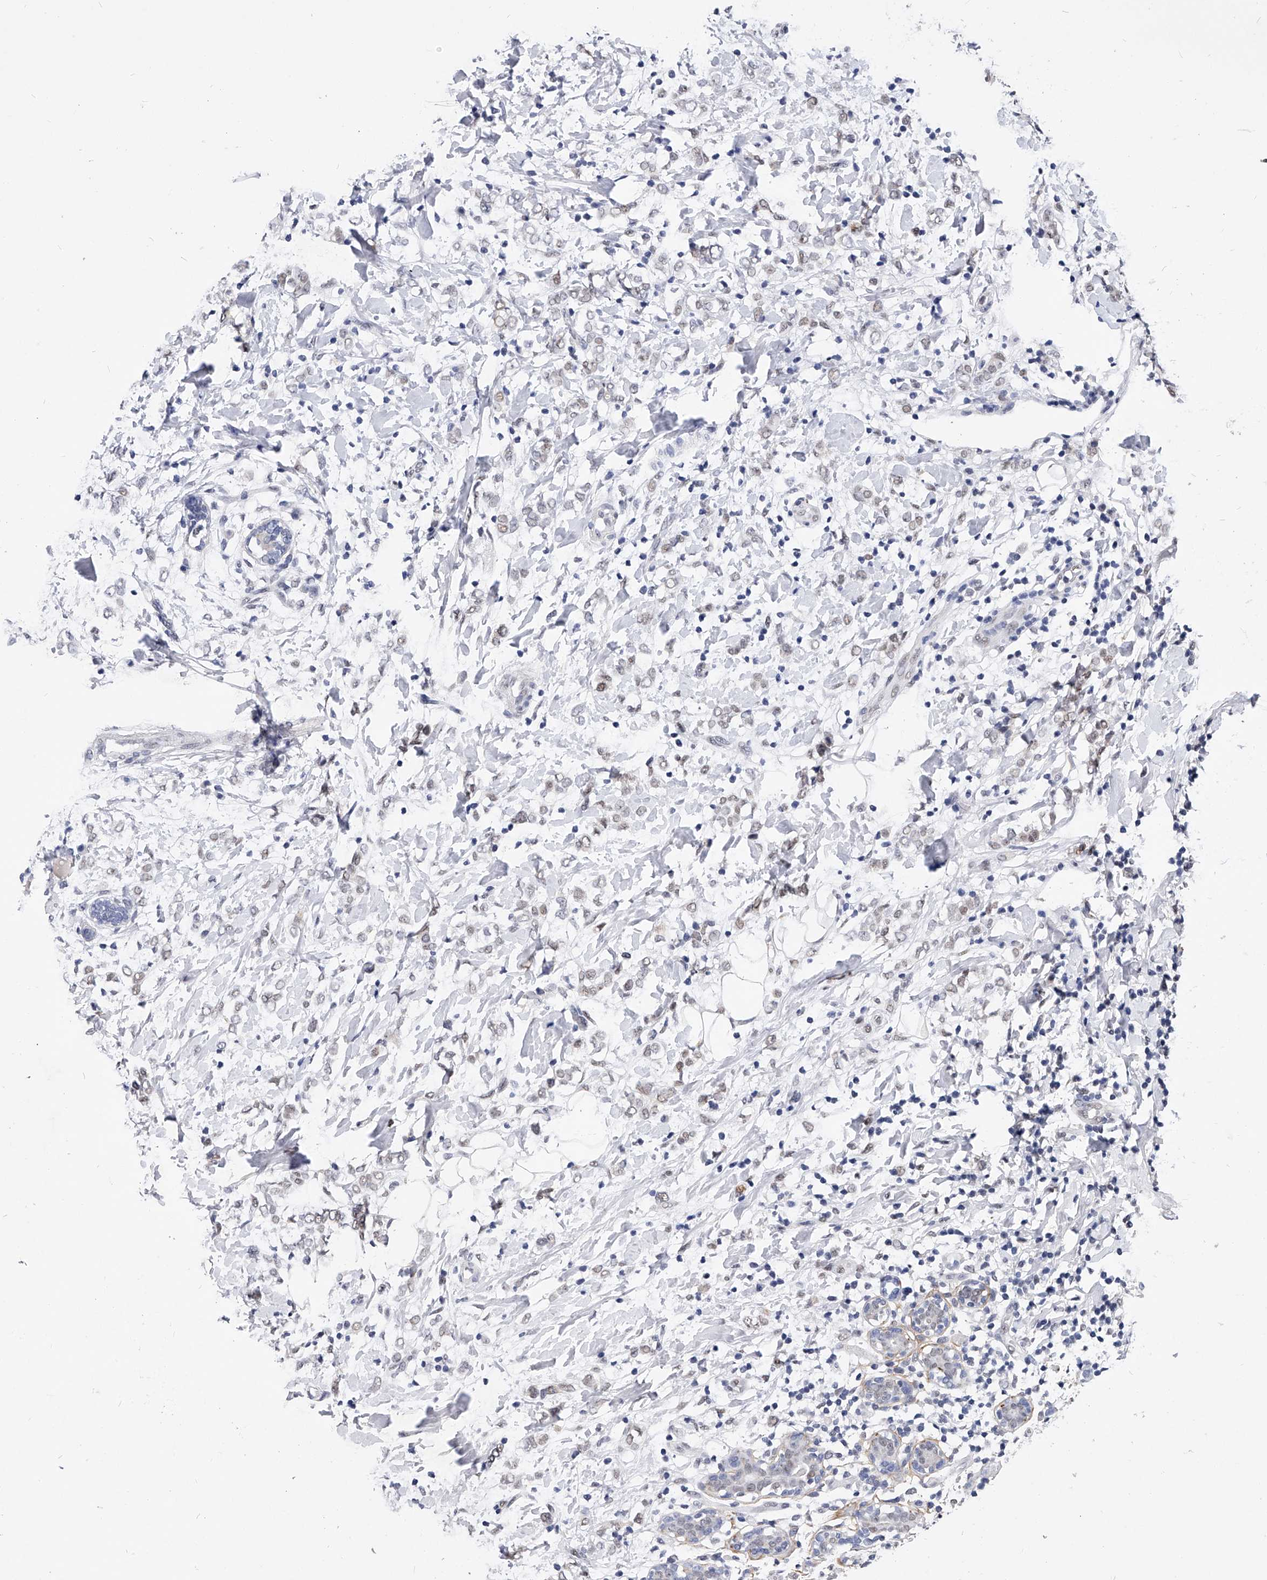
{"staining": {"intensity": "weak", "quantity": "<25%", "location": "nuclear"}, "tissue": "breast cancer", "cell_type": "Tumor cells", "image_type": "cancer", "snomed": [{"axis": "morphology", "description": "Normal tissue, NOS"}, {"axis": "morphology", "description": "Lobular carcinoma"}, {"axis": "topography", "description": "Breast"}], "caption": "Immunohistochemistry image of neoplastic tissue: human breast cancer stained with DAB exhibits no significant protein staining in tumor cells.", "gene": "ZNF529", "patient": {"sex": "female", "age": 47}}